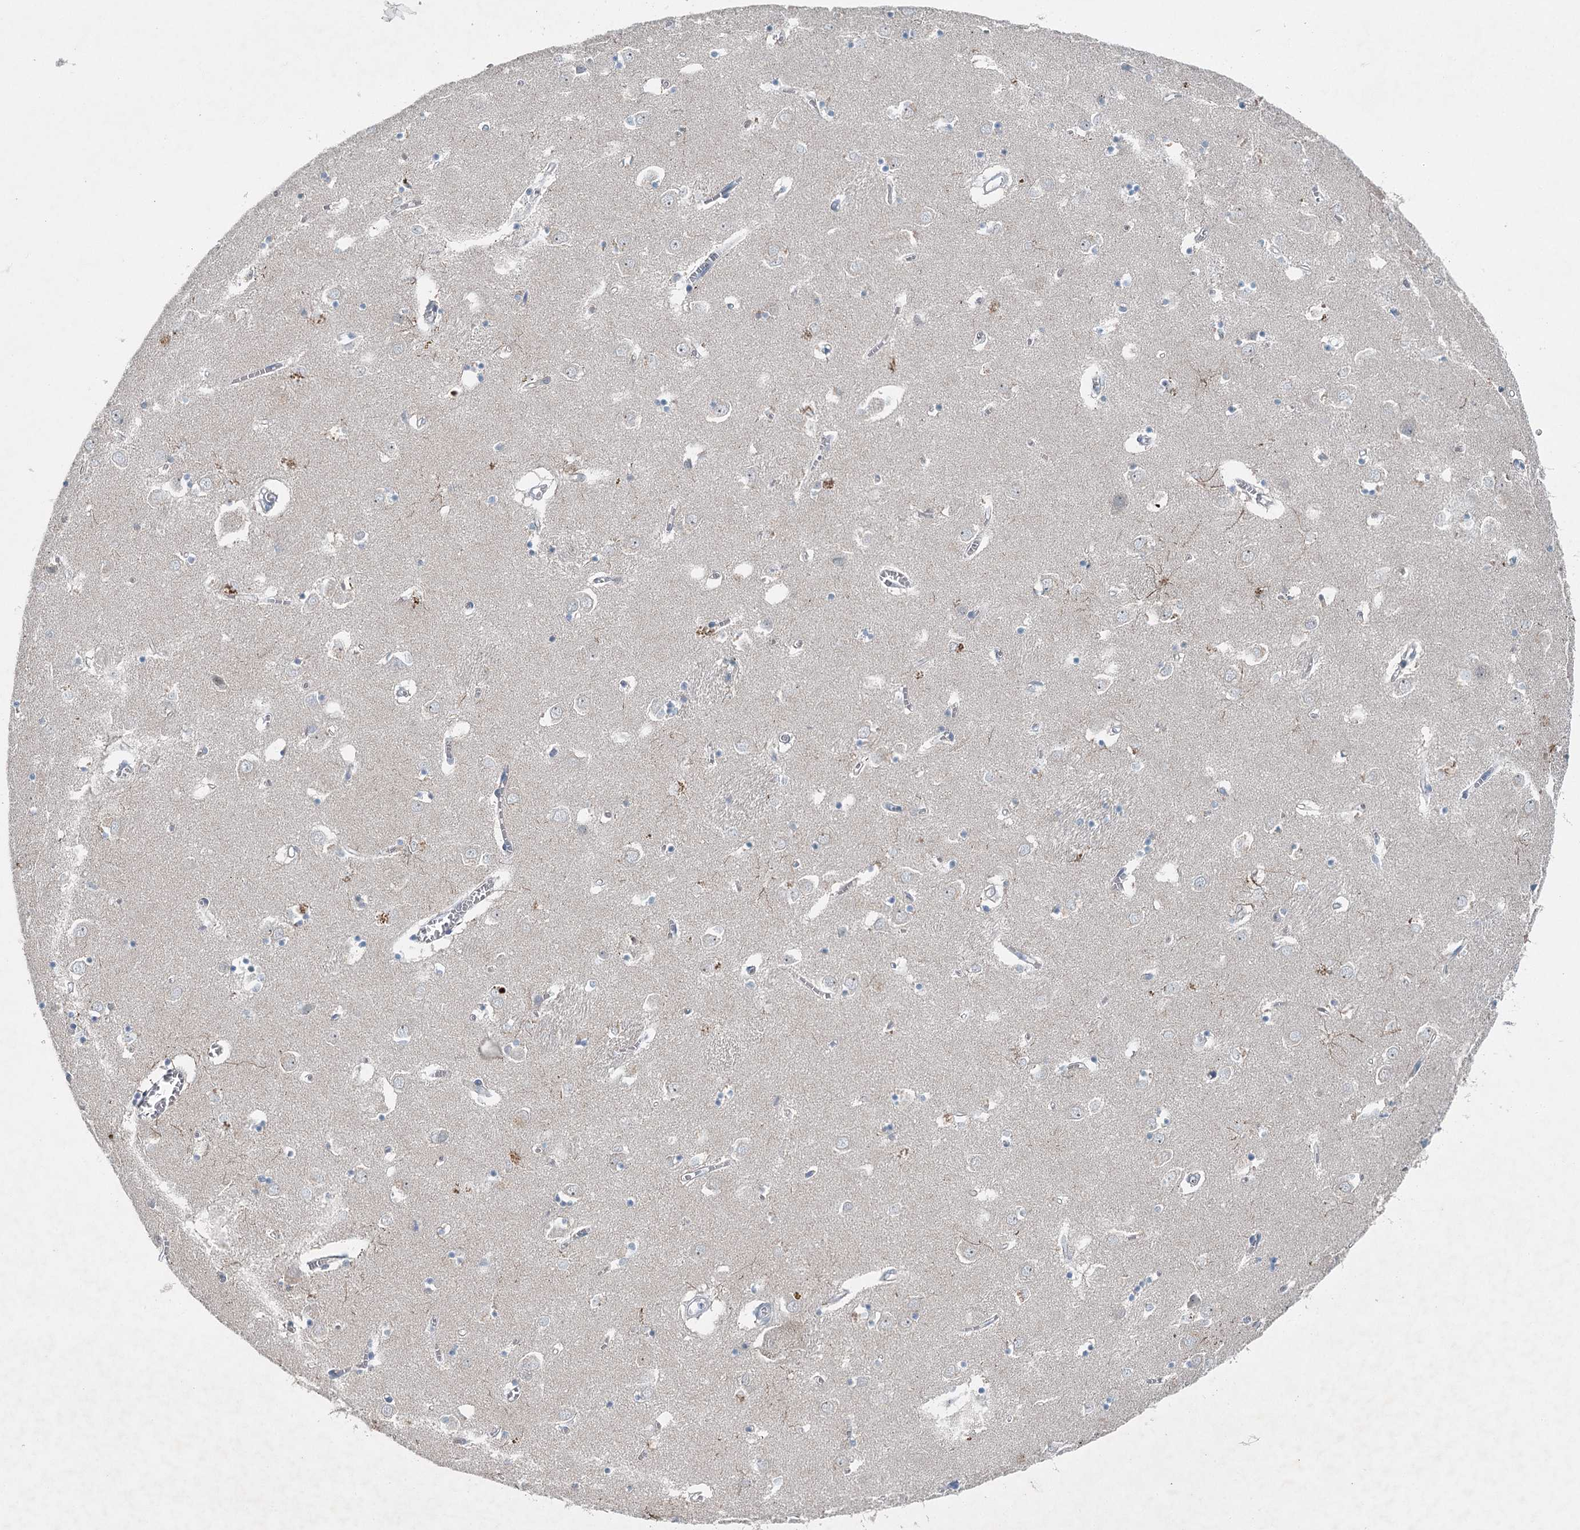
{"staining": {"intensity": "negative", "quantity": "none", "location": "none"}, "tissue": "caudate", "cell_type": "Glial cells", "image_type": "normal", "snomed": [{"axis": "morphology", "description": "Normal tissue, NOS"}, {"axis": "topography", "description": "Lateral ventricle wall"}], "caption": "The IHC photomicrograph has no significant staining in glial cells of caudate.", "gene": "CHCHD5", "patient": {"sex": "male", "age": 70}}